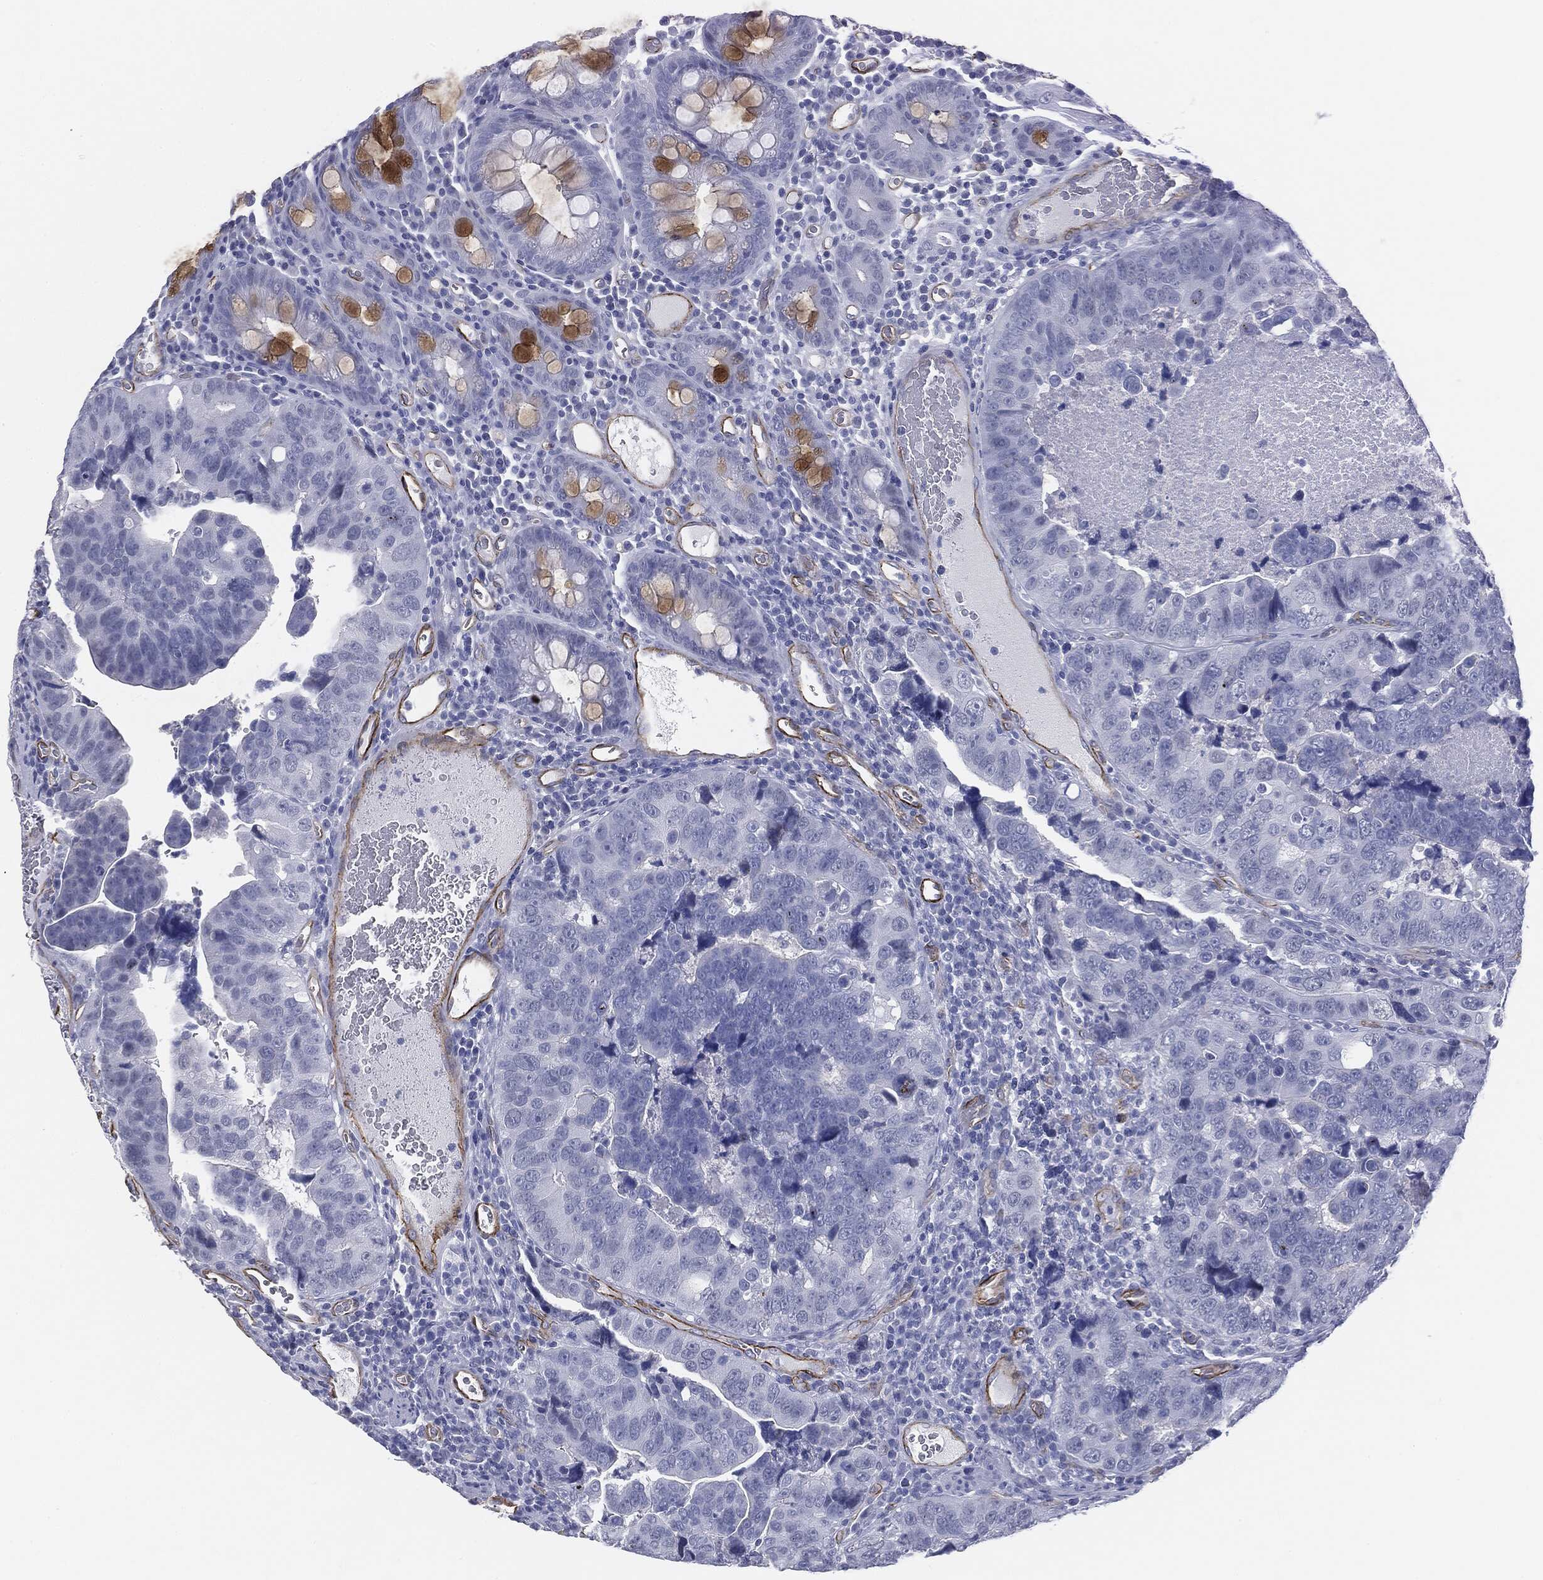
{"staining": {"intensity": "negative", "quantity": "none", "location": "none"}, "tissue": "colorectal cancer", "cell_type": "Tumor cells", "image_type": "cancer", "snomed": [{"axis": "morphology", "description": "Adenocarcinoma, NOS"}, {"axis": "topography", "description": "Colon"}], "caption": "Immunohistochemistry photomicrograph of adenocarcinoma (colorectal) stained for a protein (brown), which reveals no staining in tumor cells. The staining was performed using DAB to visualize the protein expression in brown, while the nuclei were stained in blue with hematoxylin (Magnification: 20x).", "gene": "MUC5AC", "patient": {"sex": "female", "age": 72}}